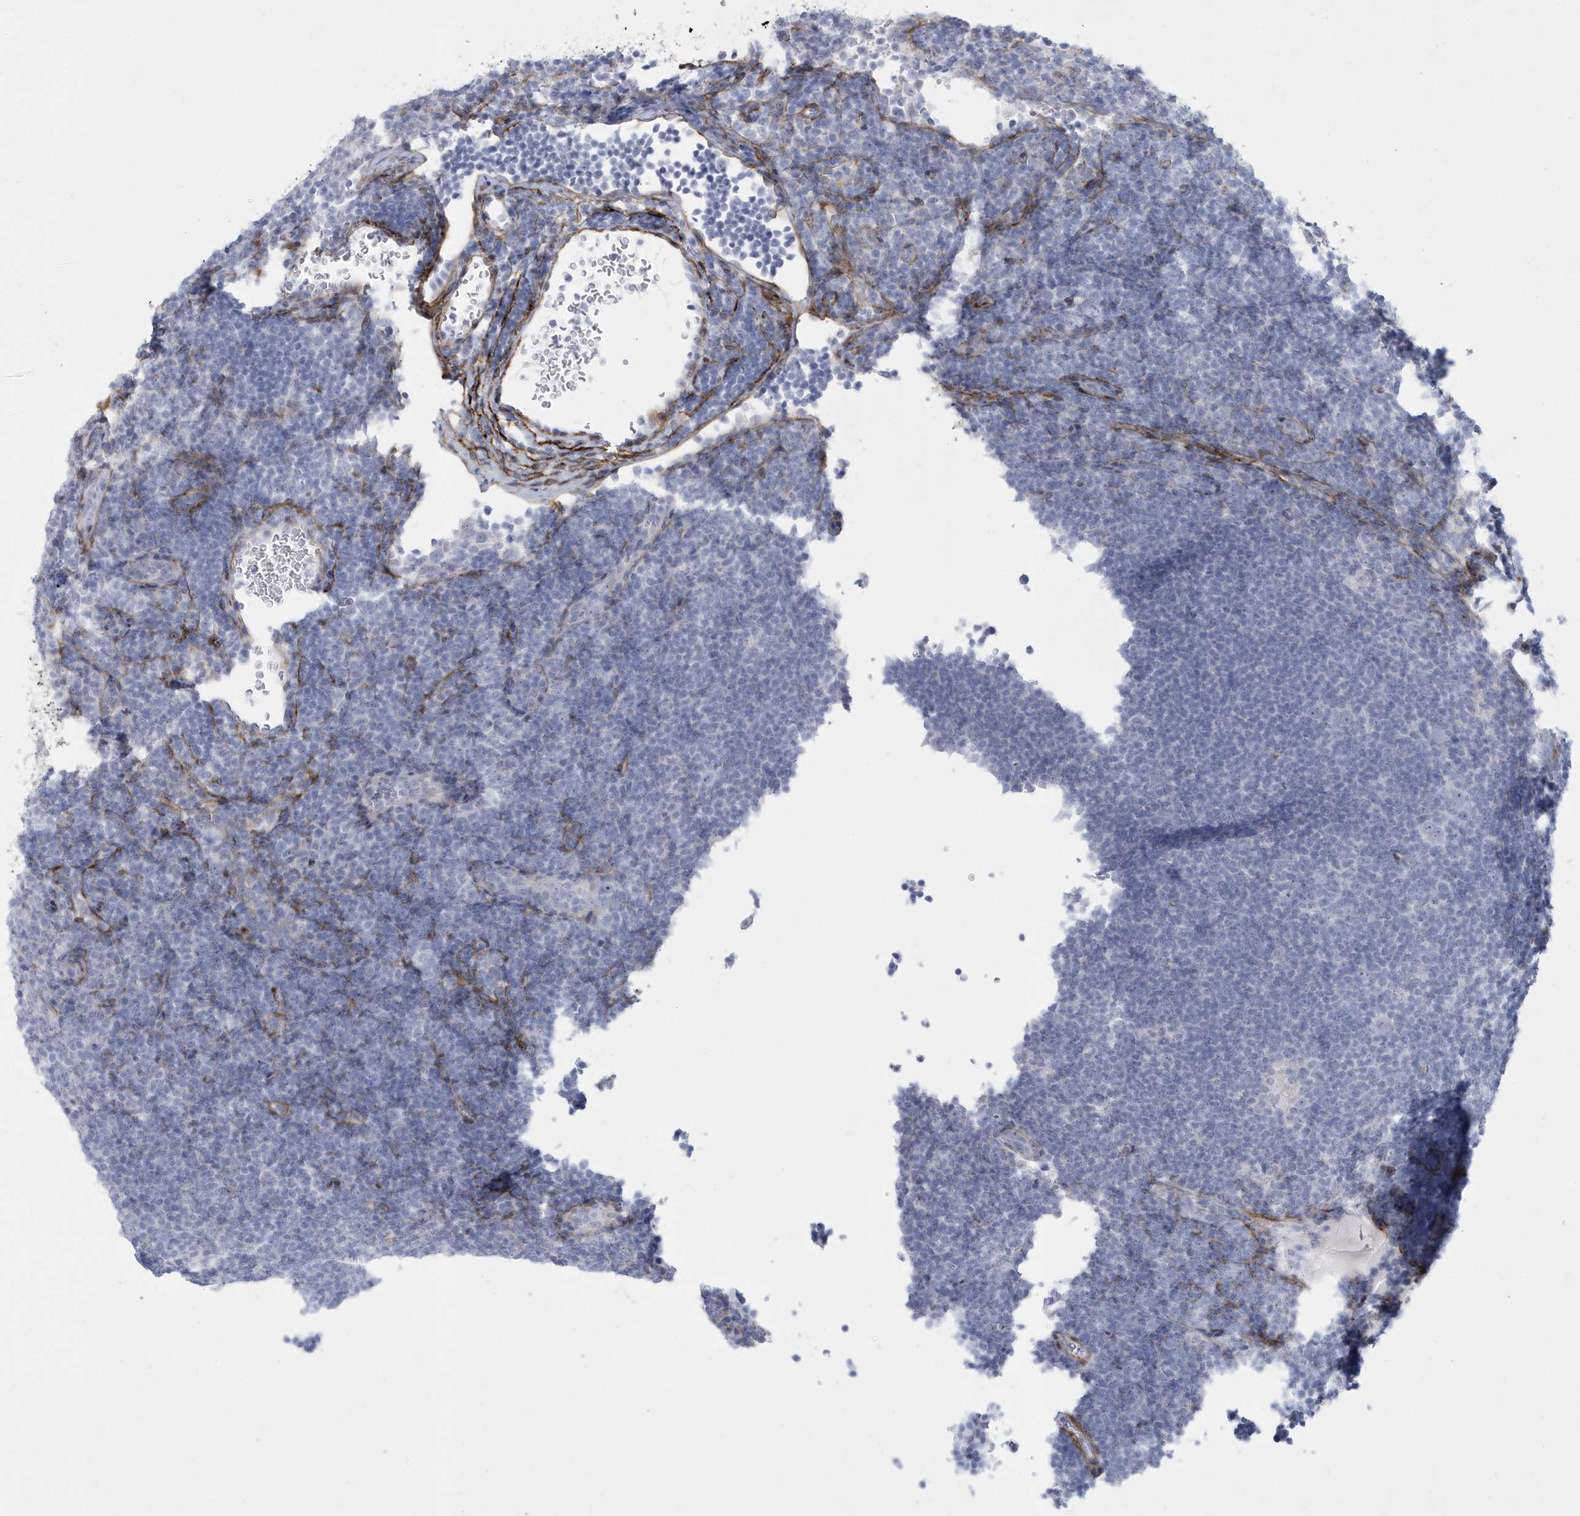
{"staining": {"intensity": "negative", "quantity": "none", "location": "none"}, "tissue": "lymphoma", "cell_type": "Tumor cells", "image_type": "cancer", "snomed": [{"axis": "morphology", "description": "Hodgkin's disease, NOS"}, {"axis": "topography", "description": "Lymph node"}], "caption": "DAB (3,3'-diaminobenzidine) immunohistochemical staining of Hodgkin's disease reveals no significant staining in tumor cells.", "gene": "WDR27", "patient": {"sex": "female", "age": 57}}